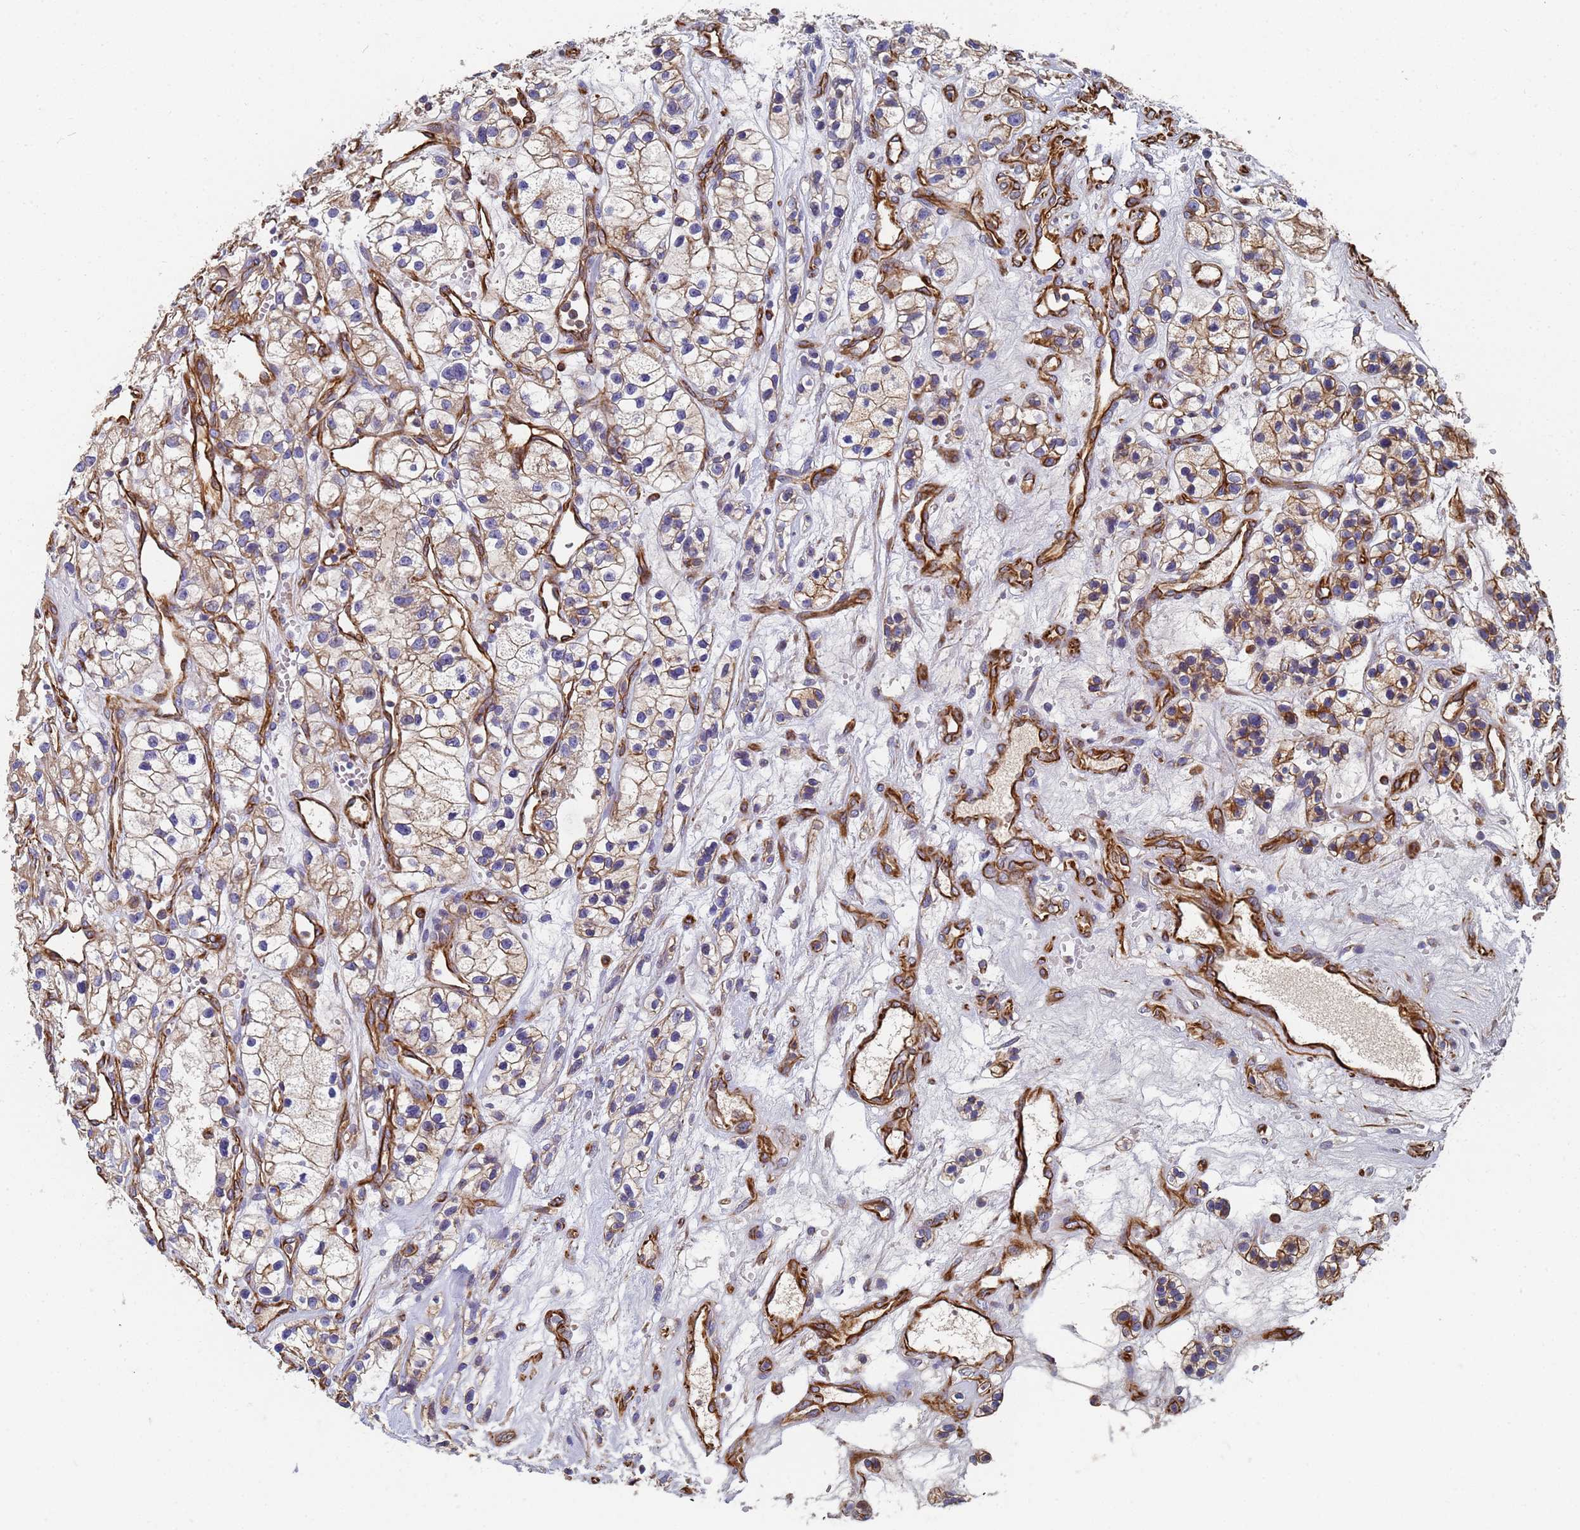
{"staining": {"intensity": "weak", "quantity": ">75%", "location": "cytoplasmic/membranous"}, "tissue": "renal cancer", "cell_type": "Tumor cells", "image_type": "cancer", "snomed": [{"axis": "morphology", "description": "Adenocarcinoma, NOS"}, {"axis": "topography", "description": "Kidney"}], "caption": "Immunohistochemistry (IHC) histopathology image of human renal cancer stained for a protein (brown), which demonstrates low levels of weak cytoplasmic/membranous staining in approximately >75% of tumor cells.", "gene": "SYT13", "patient": {"sex": "female", "age": 57}}